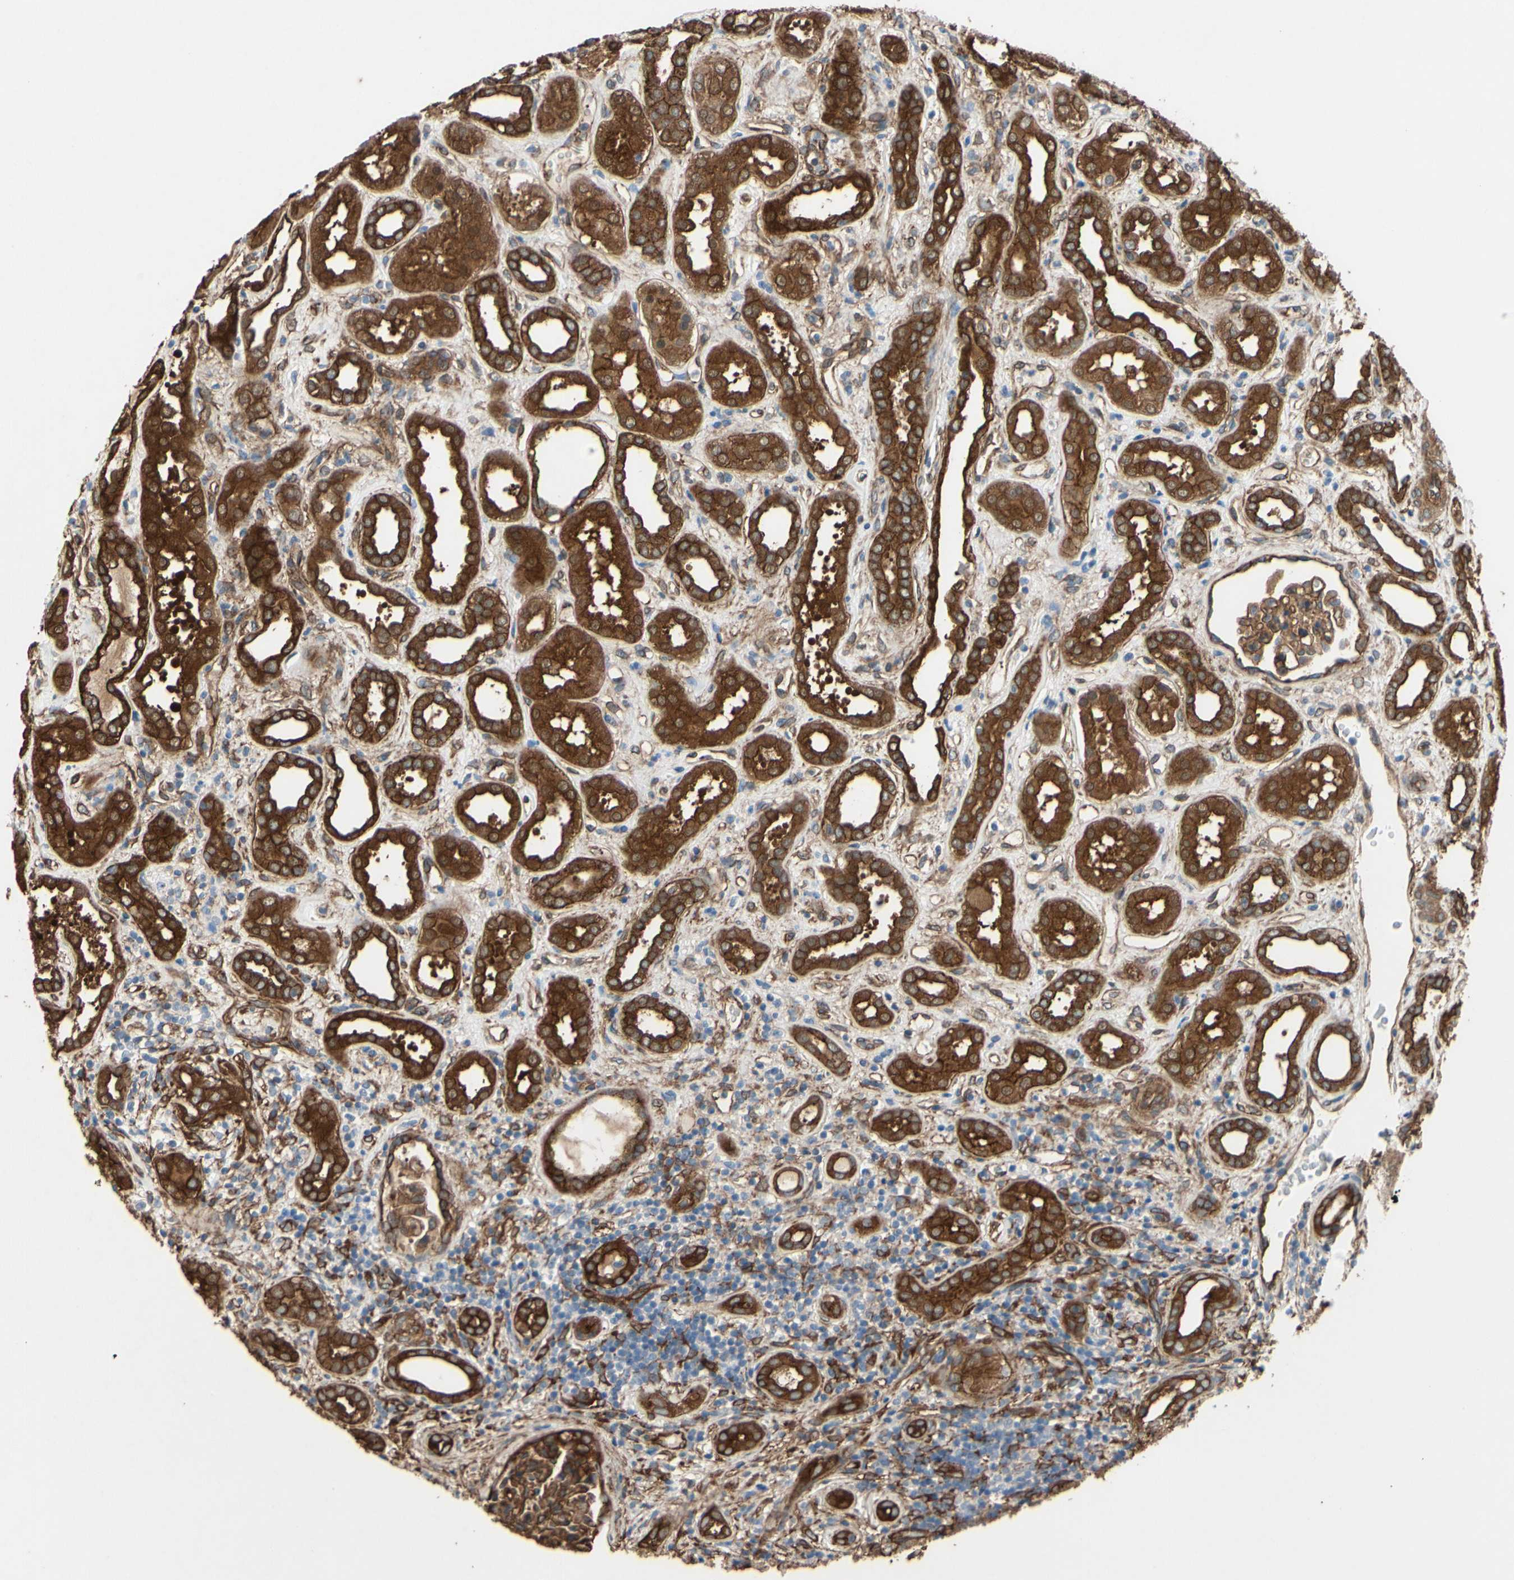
{"staining": {"intensity": "moderate", "quantity": ">75%", "location": "cytoplasmic/membranous"}, "tissue": "kidney", "cell_type": "Cells in glomeruli", "image_type": "normal", "snomed": [{"axis": "morphology", "description": "Normal tissue, NOS"}, {"axis": "topography", "description": "Kidney"}], "caption": "Unremarkable kidney was stained to show a protein in brown. There is medium levels of moderate cytoplasmic/membranous staining in about >75% of cells in glomeruli.", "gene": "CTTNBP2", "patient": {"sex": "male", "age": 59}}